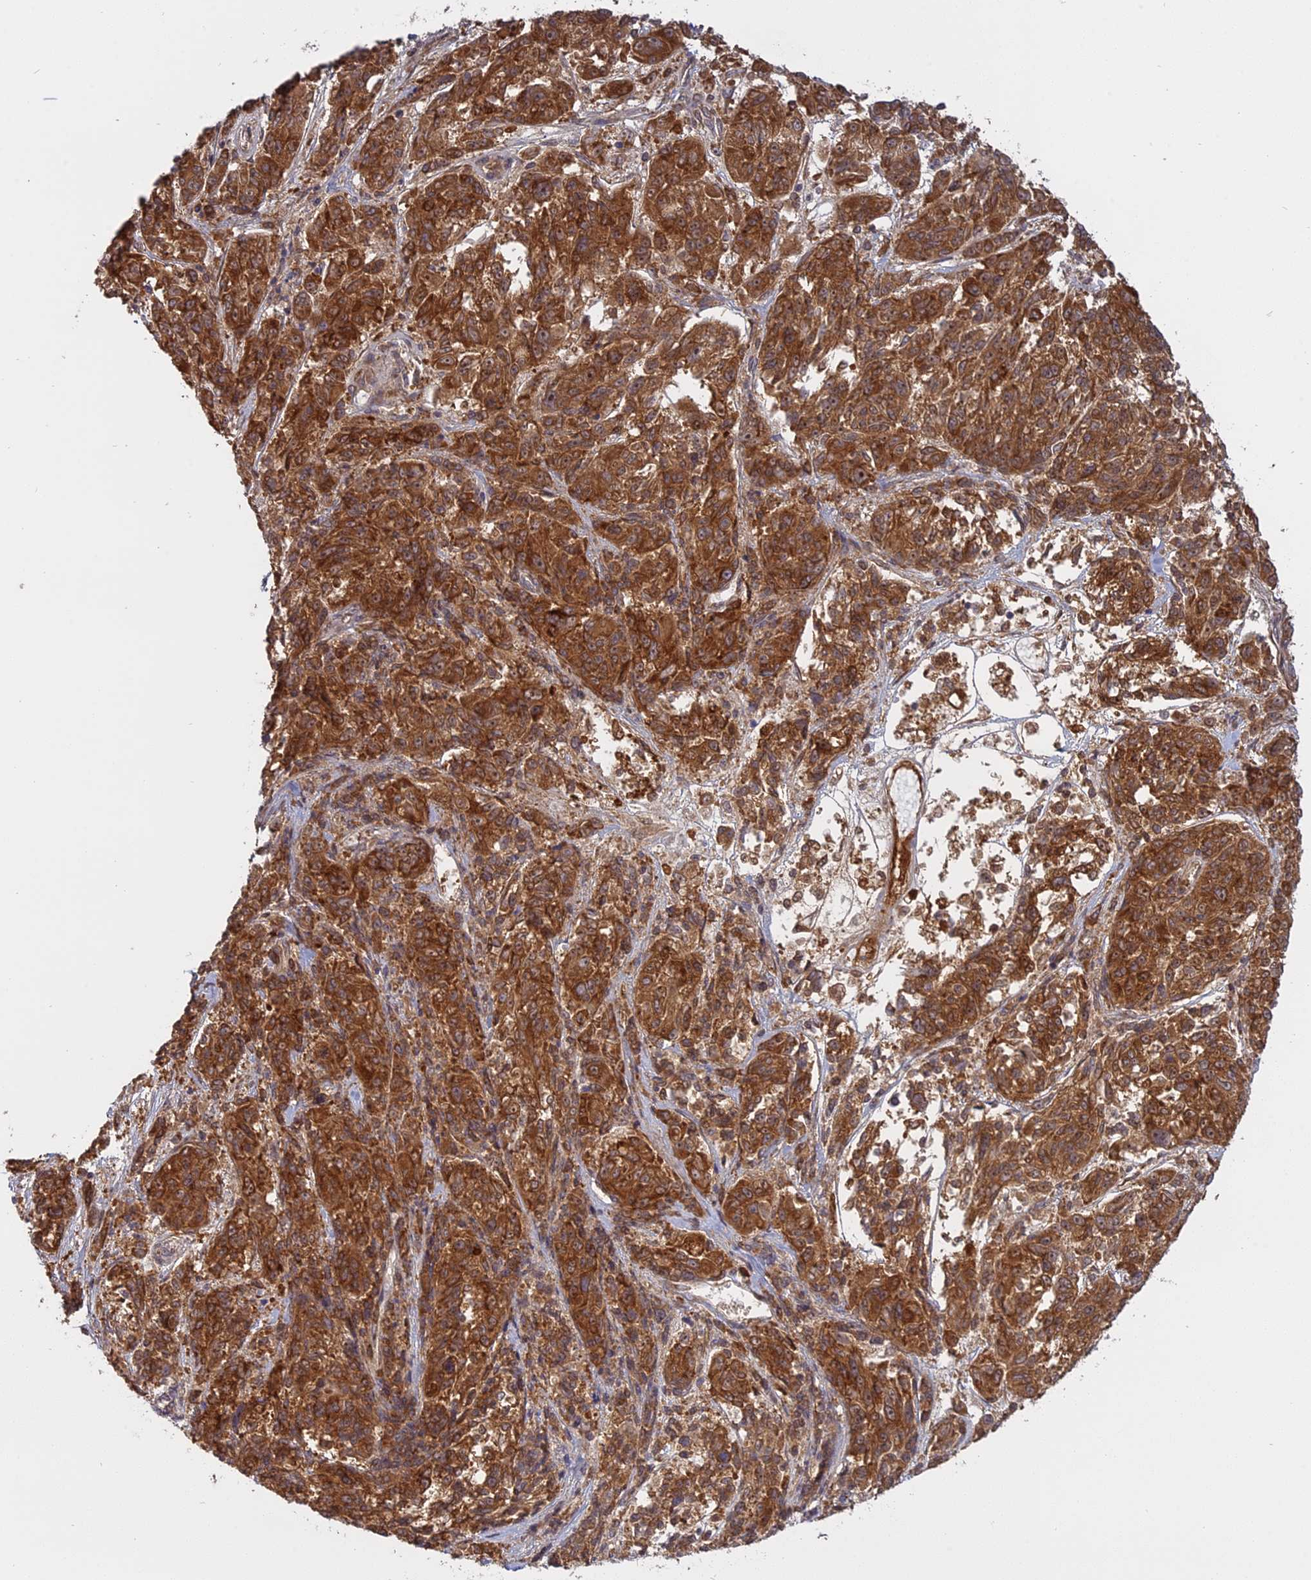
{"staining": {"intensity": "strong", "quantity": ">75%", "location": "cytoplasmic/membranous"}, "tissue": "melanoma", "cell_type": "Tumor cells", "image_type": "cancer", "snomed": [{"axis": "morphology", "description": "Malignant melanoma, NOS"}, {"axis": "topography", "description": "Skin"}], "caption": "This is an image of immunohistochemistry staining of malignant melanoma, which shows strong expression in the cytoplasmic/membranous of tumor cells.", "gene": "TMEM208", "patient": {"sex": "male", "age": 53}}